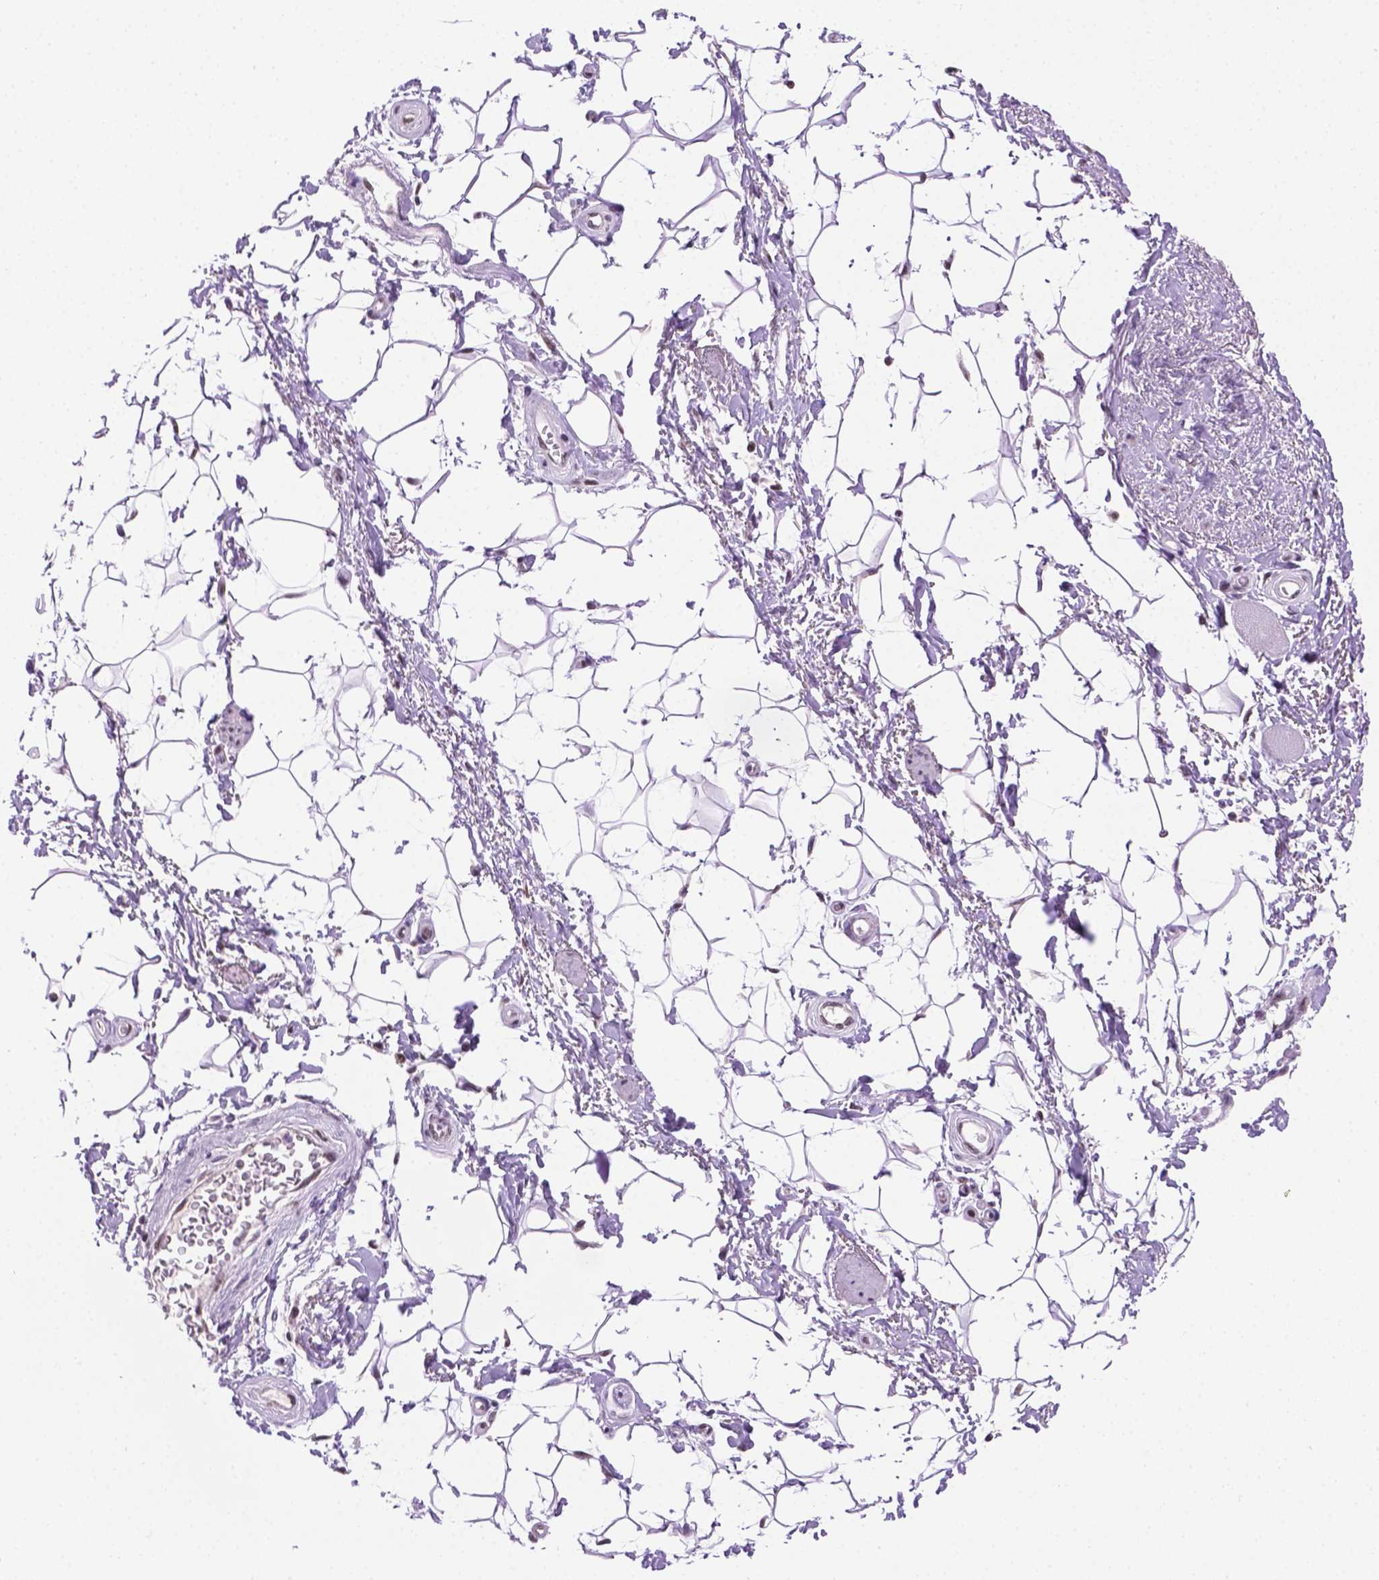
{"staining": {"intensity": "weak", "quantity": "<25%", "location": "nuclear"}, "tissue": "adipose tissue", "cell_type": "Adipocytes", "image_type": "normal", "snomed": [{"axis": "morphology", "description": "Normal tissue, NOS"}, {"axis": "topography", "description": "Anal"}, {"axis": "topography", "description": "Peripheral nerve tissue"}], "caption": "Image shows no protein staining in adipocytes of unremarkable adipose tissue. The staining is performed using DAB (3,3'-diaminobenzidine) brown chromogen with nuclei counter-stained in using hematoxylin.", "gene": "ABI2", "patient": {"sex": "male", "age": 51}}